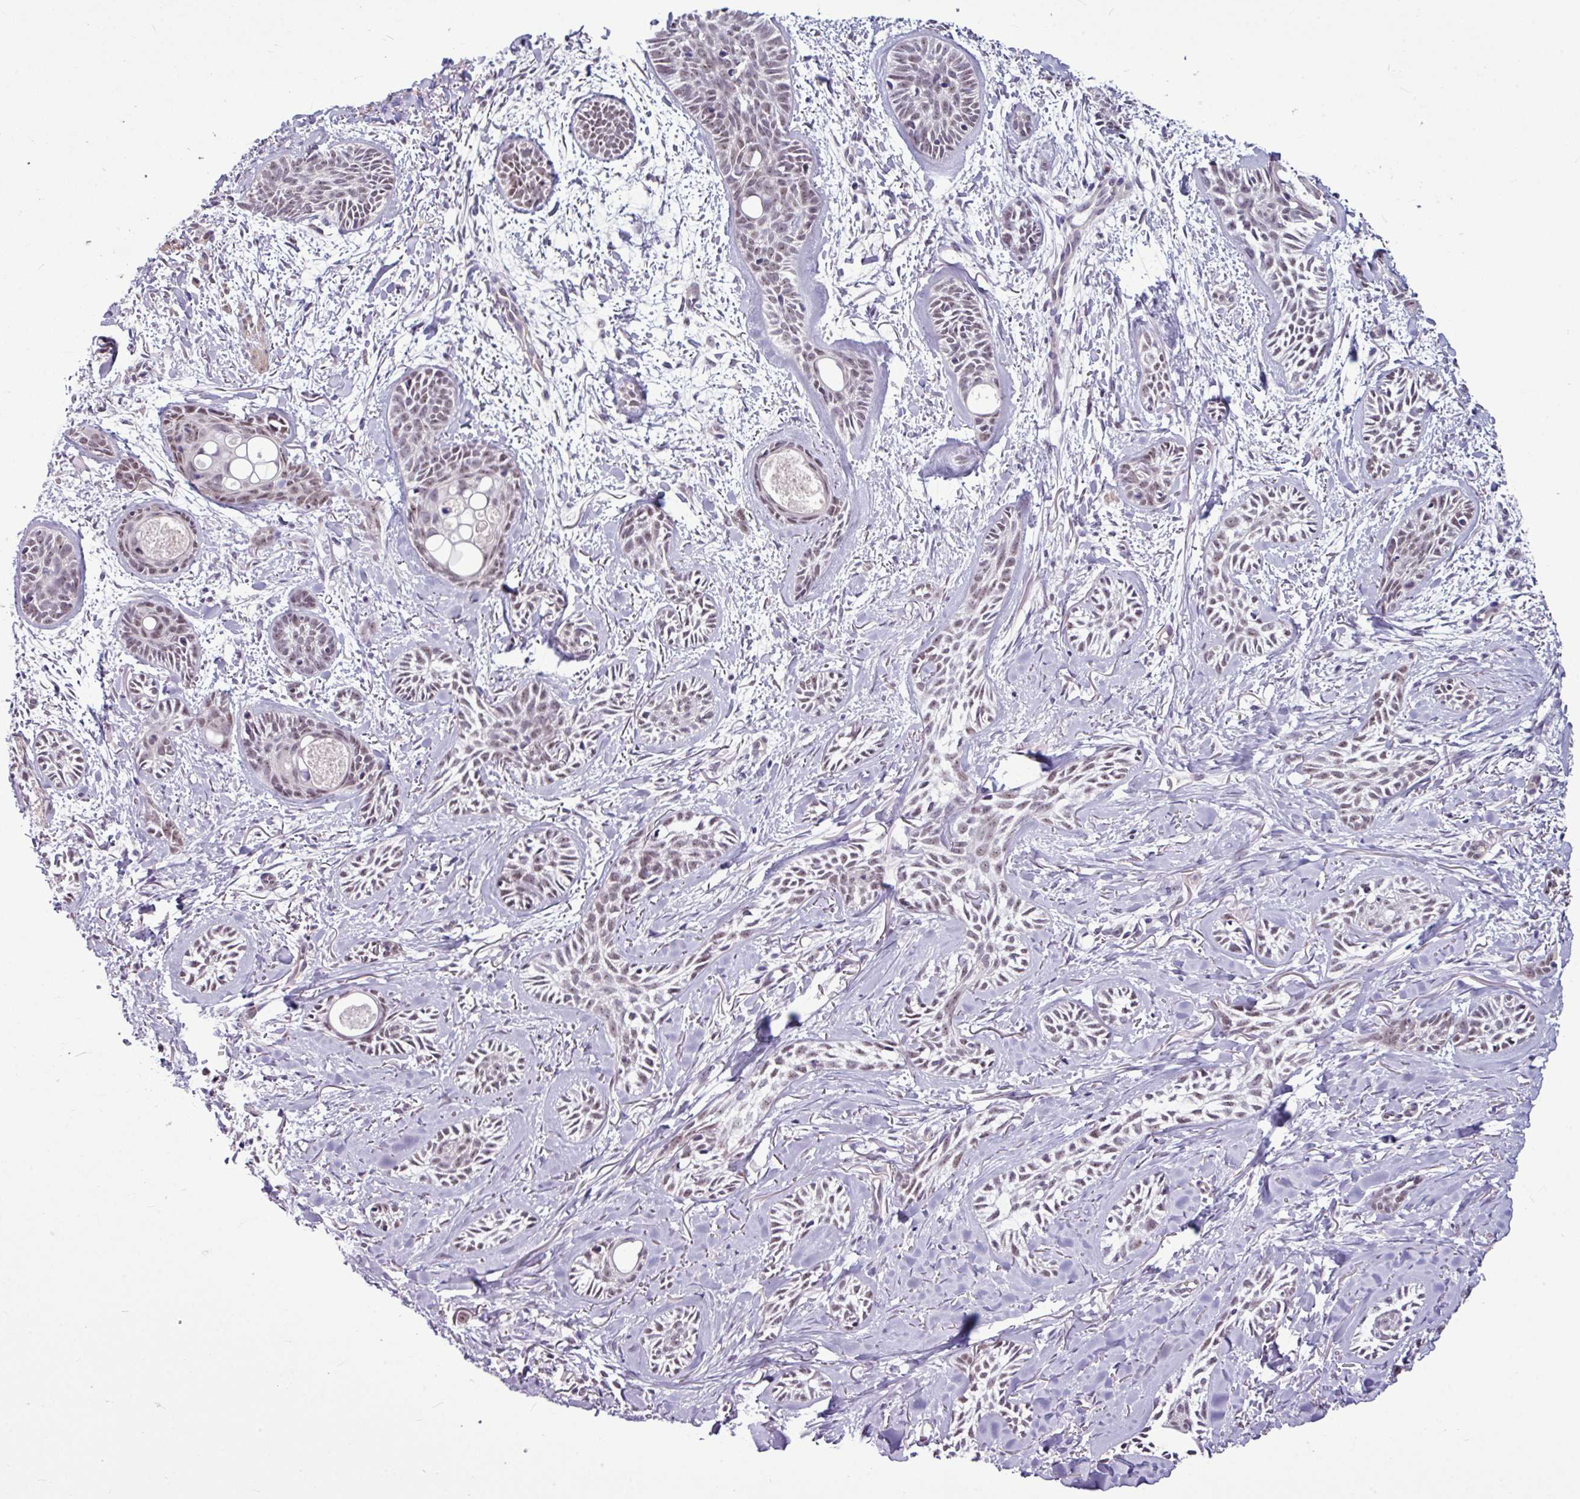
{"staining": {"intensity": "weak", "quantity": ">75%", "location": "nuclear"}, "tissue": "skin cancer", "cell_type": "Tumor cells", "image_type": "cancer", "snomed": [{"axis": "morphology", "description": "Basal cell carcinoma"}, {"axis": "topography", "description": "Skin"}], "caption": "Immunohistochemical staining of human basal cell carcinoma (skin) reveals low levels of weak nuclear positivity in about >75% of tumor cells.", "gene": "UTP18", "patient": {"sex": "female", "age": 59}}